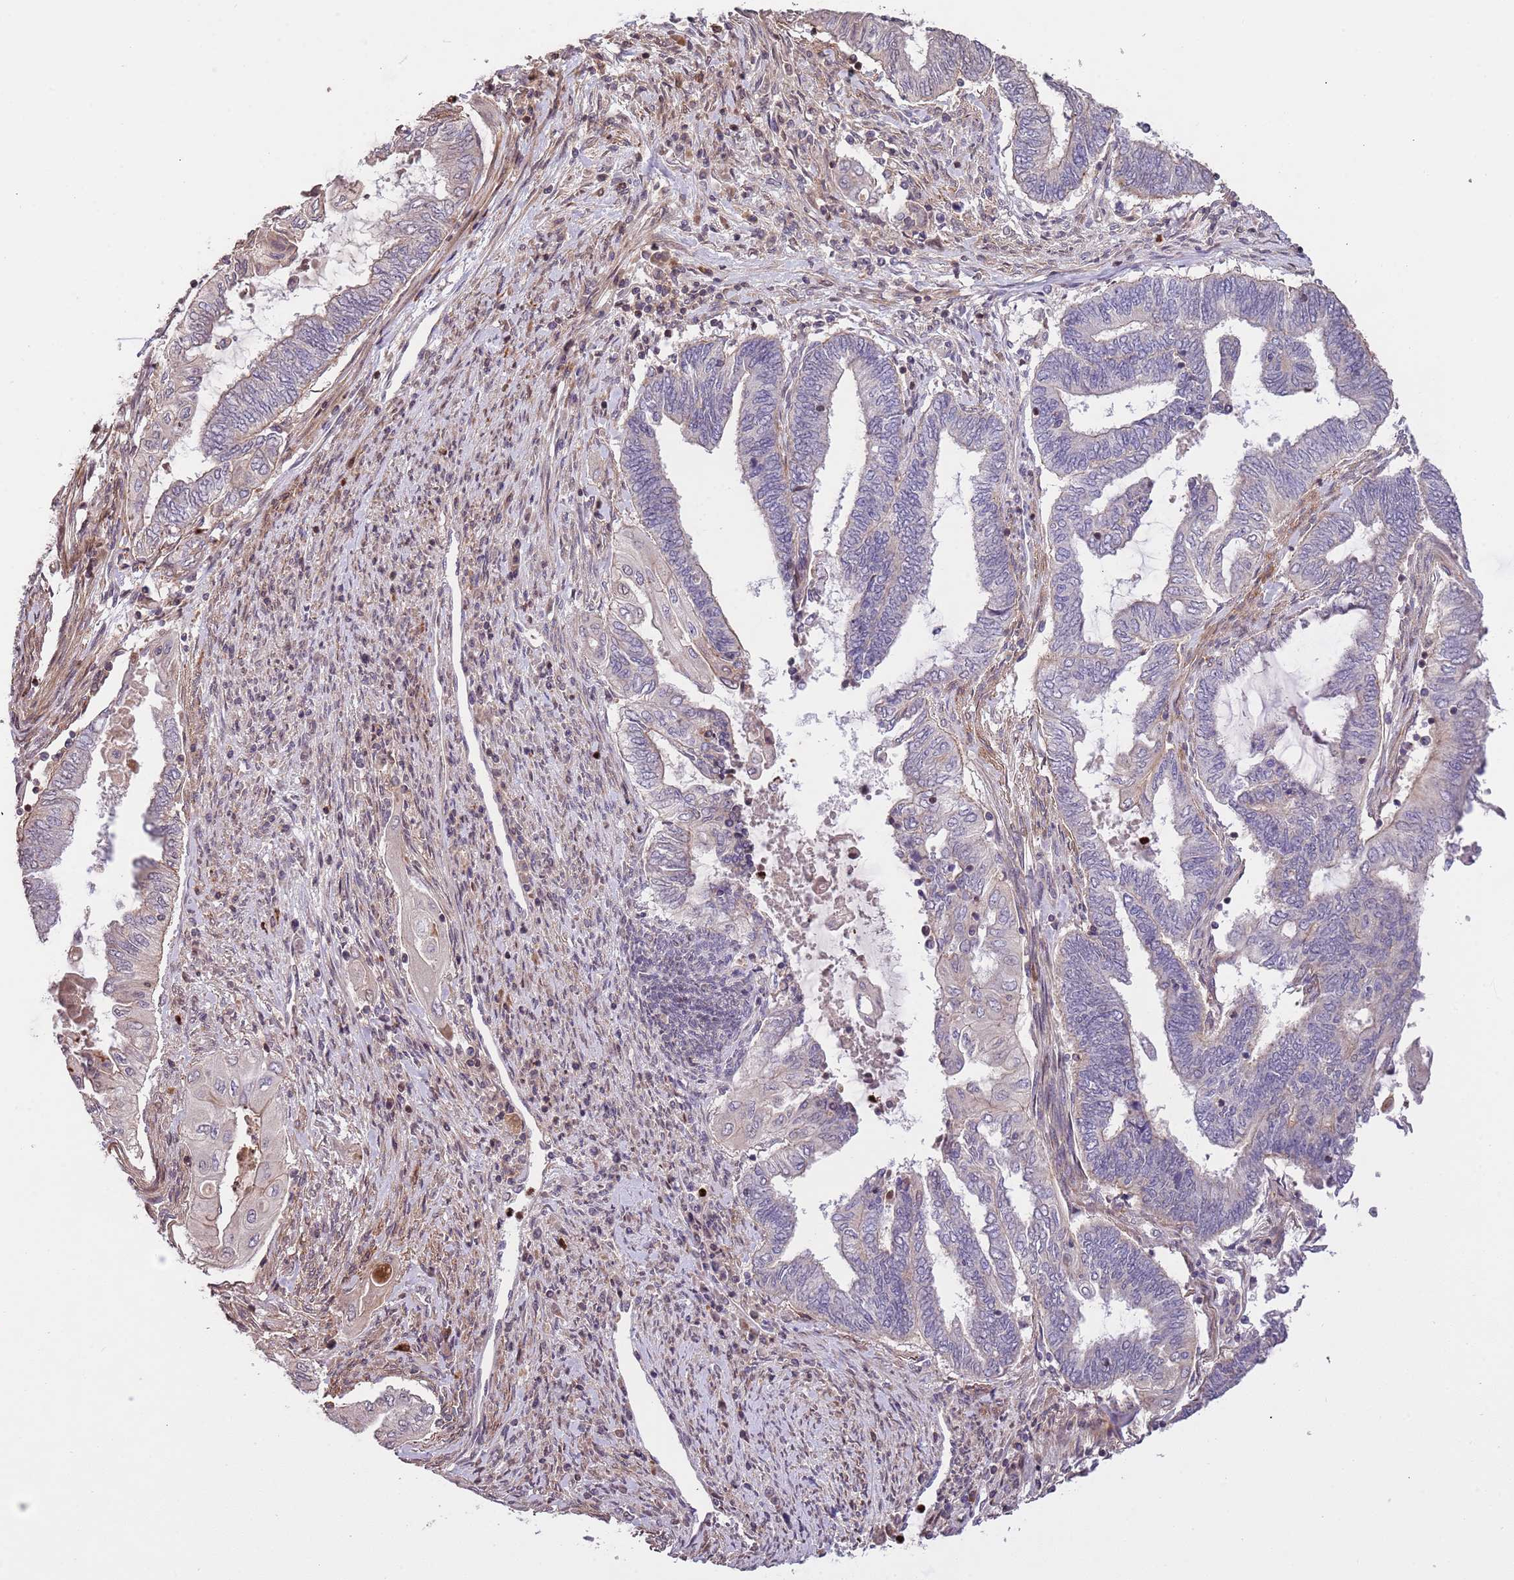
{"staining": {"intensity": "negative", "quantity": "none", "location": "none"}, "tissue": "endometrial cancer", "cell_type": "Tumor cells", "image_type": "cancer", "snomed": [{"axis": "morphology", "description": "Adenocarcinoma, NOS"}, {"axis": "topography", "description": "Uterus"}, {"axis": "topography", "description": "Endometrium"}], "caption": "This is a image of immunohistochemistry staining of endometrial adenocarcinoma, which shows no positivity in tumor cells. (DAB (3,3'-diaminobenzidine) immunohistochemistry (IHC) with hematoxylin counter stain).", "gene": "SLC16A4", "patient": {"sex": "female", "age": 70}}